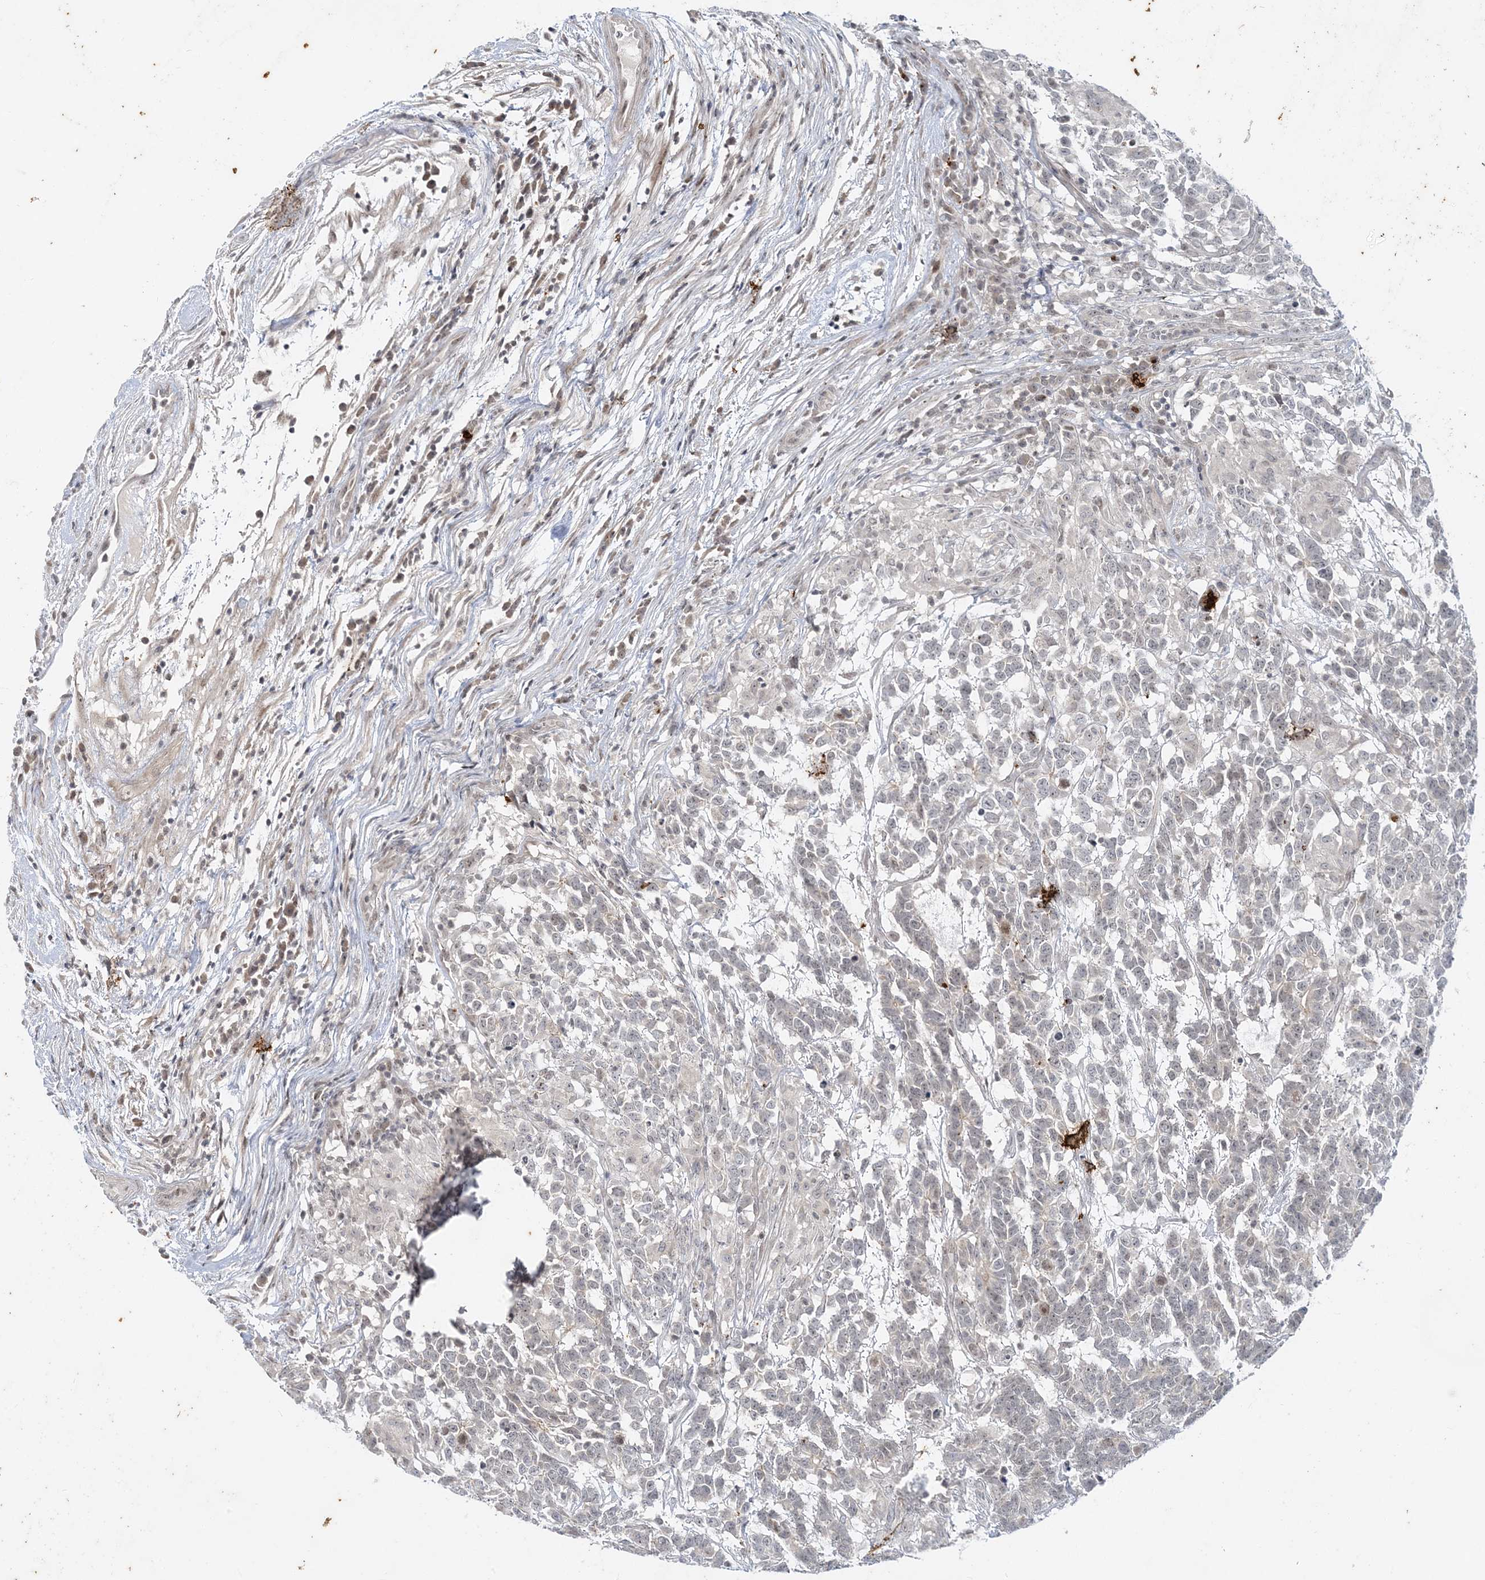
{"staining": {"intensity": "weak", "quantity": "25%-75%", "location": "nuclear"}, "tissue": "testis cancer", "cell_type": "Tumor cells", "image_type": "cancer", "snomed": [{"axis": "morphology", "description": "Carcinoma, Embryonal, NOS"}, {"axis": "topography", "description": "Testis"}], "caption": "IHC micrograph of neoplastic tissue: human embryonal carcinoma (testis) stained using immunohistochemistry displays low levels of weak protein expression localized specifically in the nuclear of tumor cells, appearing as a nuclear brown color.", "gene": "LEXM", "patient": {"sex": "male", "age": 26}}